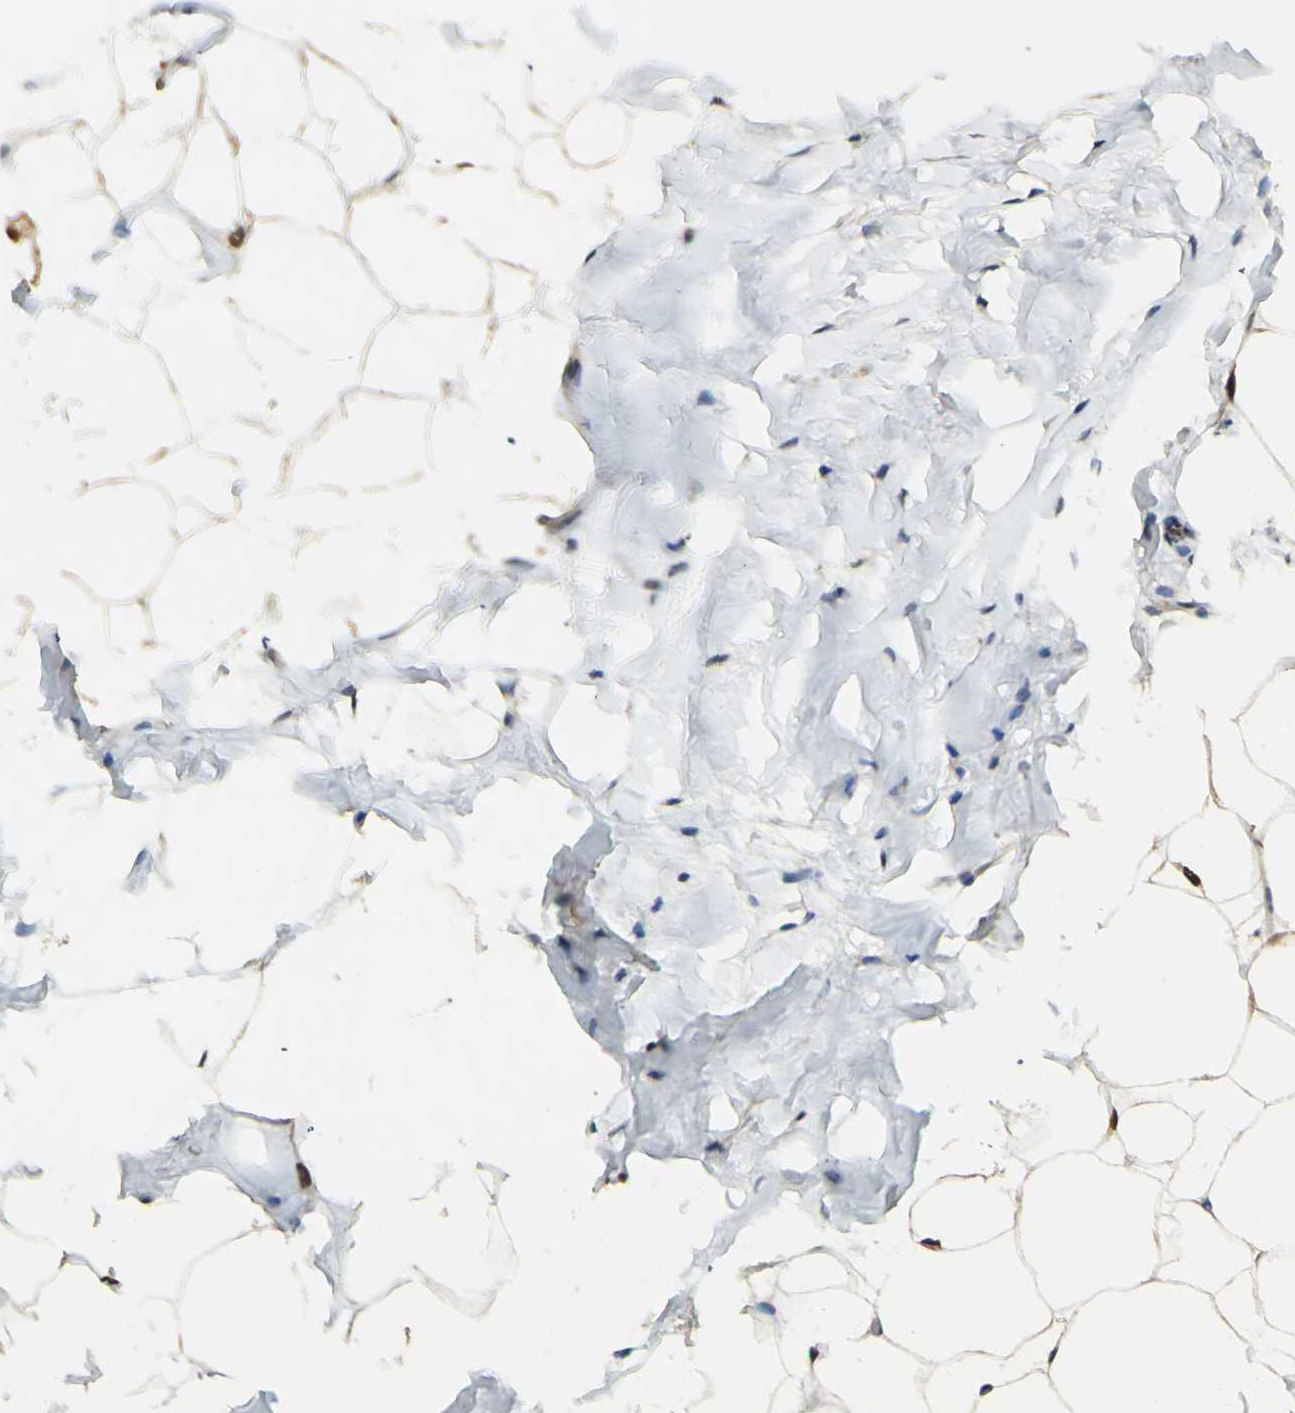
{"staining": {"intensity": "moderate", "quantity": ">75%", "location": "nuclear"}, "tissue": "adipose tissue", "cell_type": "Adipocytes", "image_type": "normal", "snomed": [{"axis": "morphology", "description": "Normal tissue, NOS"}, {"axis": "topography", "description": "Breast"}, {"axis": "topography", "description": "Adipose tissue"}], "caption": "Protein expression analysis of unremarkable adipose tissue exhibits moderate nuclear staining in about >75% of adipocytes.", "gene": "MAP3K4", "patient": {"sex": "female", "age": 25}}